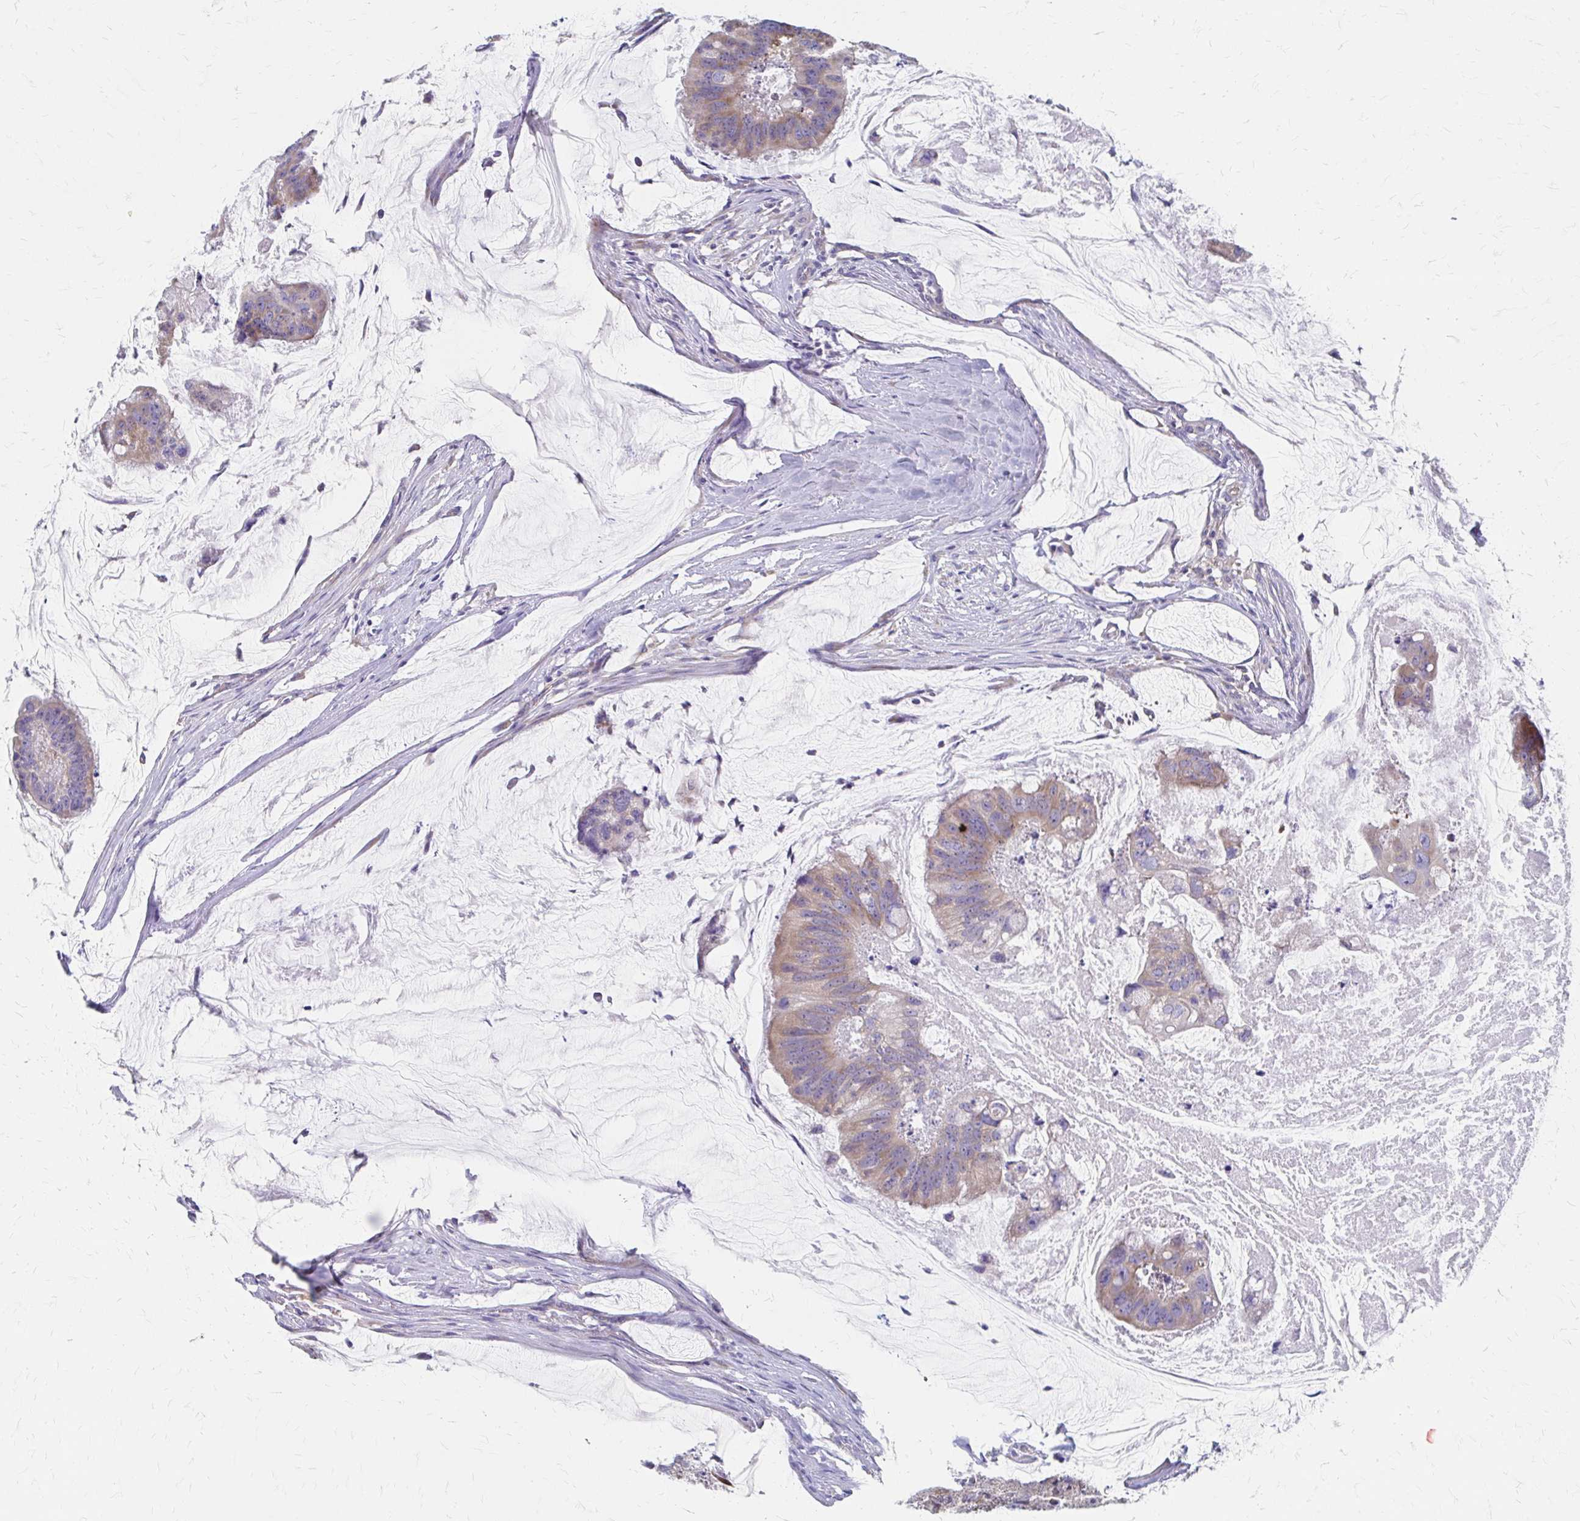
{"staining": {"intensity": "weak", "quantity": ">75%", "location": "cytoplasmic/membranous"}, "tissue": "colorectal cancer", "cell_type": "Tumor cells", "image_type": "cancer", "snomed": [{"axis": "morphology", "description": "Adenocarcinoma, NOS"}, {"axis": "topography", "description": "Colon"}], "caption": "Colorectal adenocarcinoma tissue displays weak cytoplasmic/membranous staining in approximately >75% of tumor cells The staining was performed using DAB (3,3'-diaminobenzidine), with brown indicating positive protein expression. Nuclei are stained blue with hematoxylin.", "gene": "RPL27A", "patient": {"sex": "male", "age": 62}}